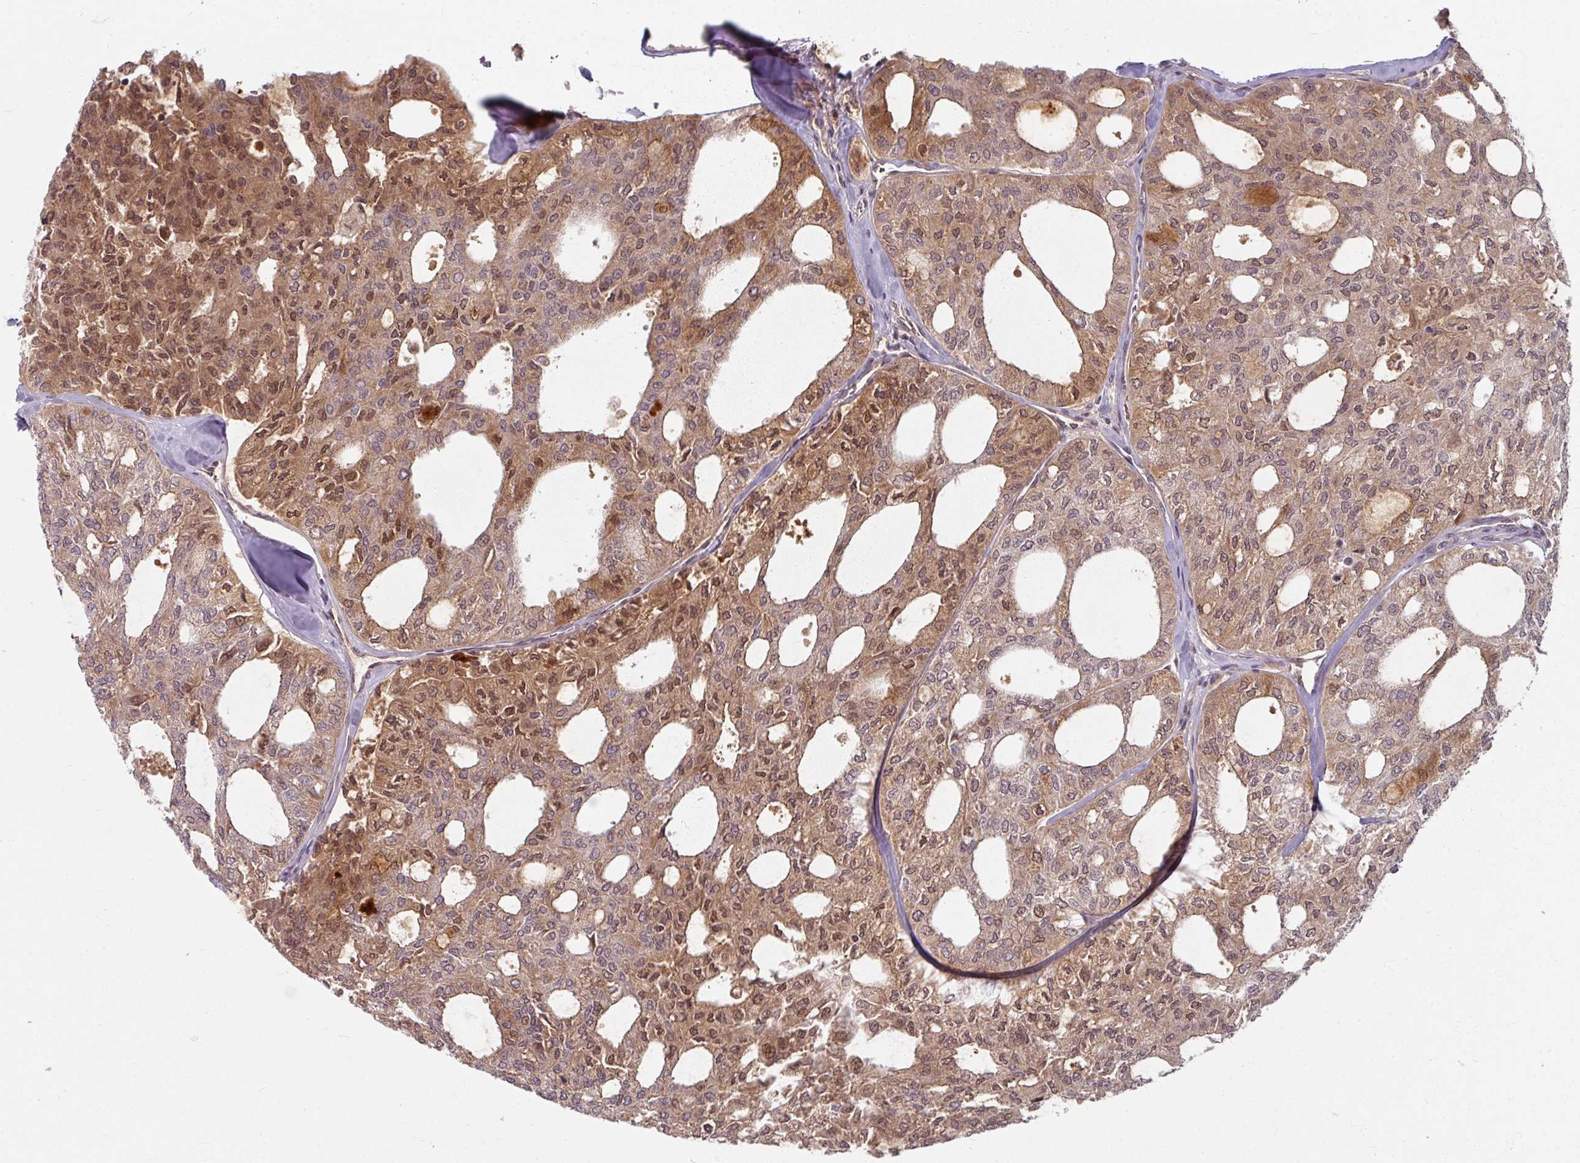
{"staining": {"intensity": "moderate", "quantity": ">75%", "location": "cytoplasmic/membranous,nuclear"}, "tissue": "thyroid cancer", "cell_type": "Tumor cells", "image_type": "cancer", "snomed": [{"axis": "morphology", "description": "Follicular adenoma carcinoma, NOS"}, {"axis": "topography", "description": "Thyroid gland"}], "caption": "A brown stain shows moderate cytoplasmic/membranous and nuclear positivity of a protein in human thyroid cancer tumor cells.", "gene": "KLC3", "patient": {"sex": "male", "age": 75}}